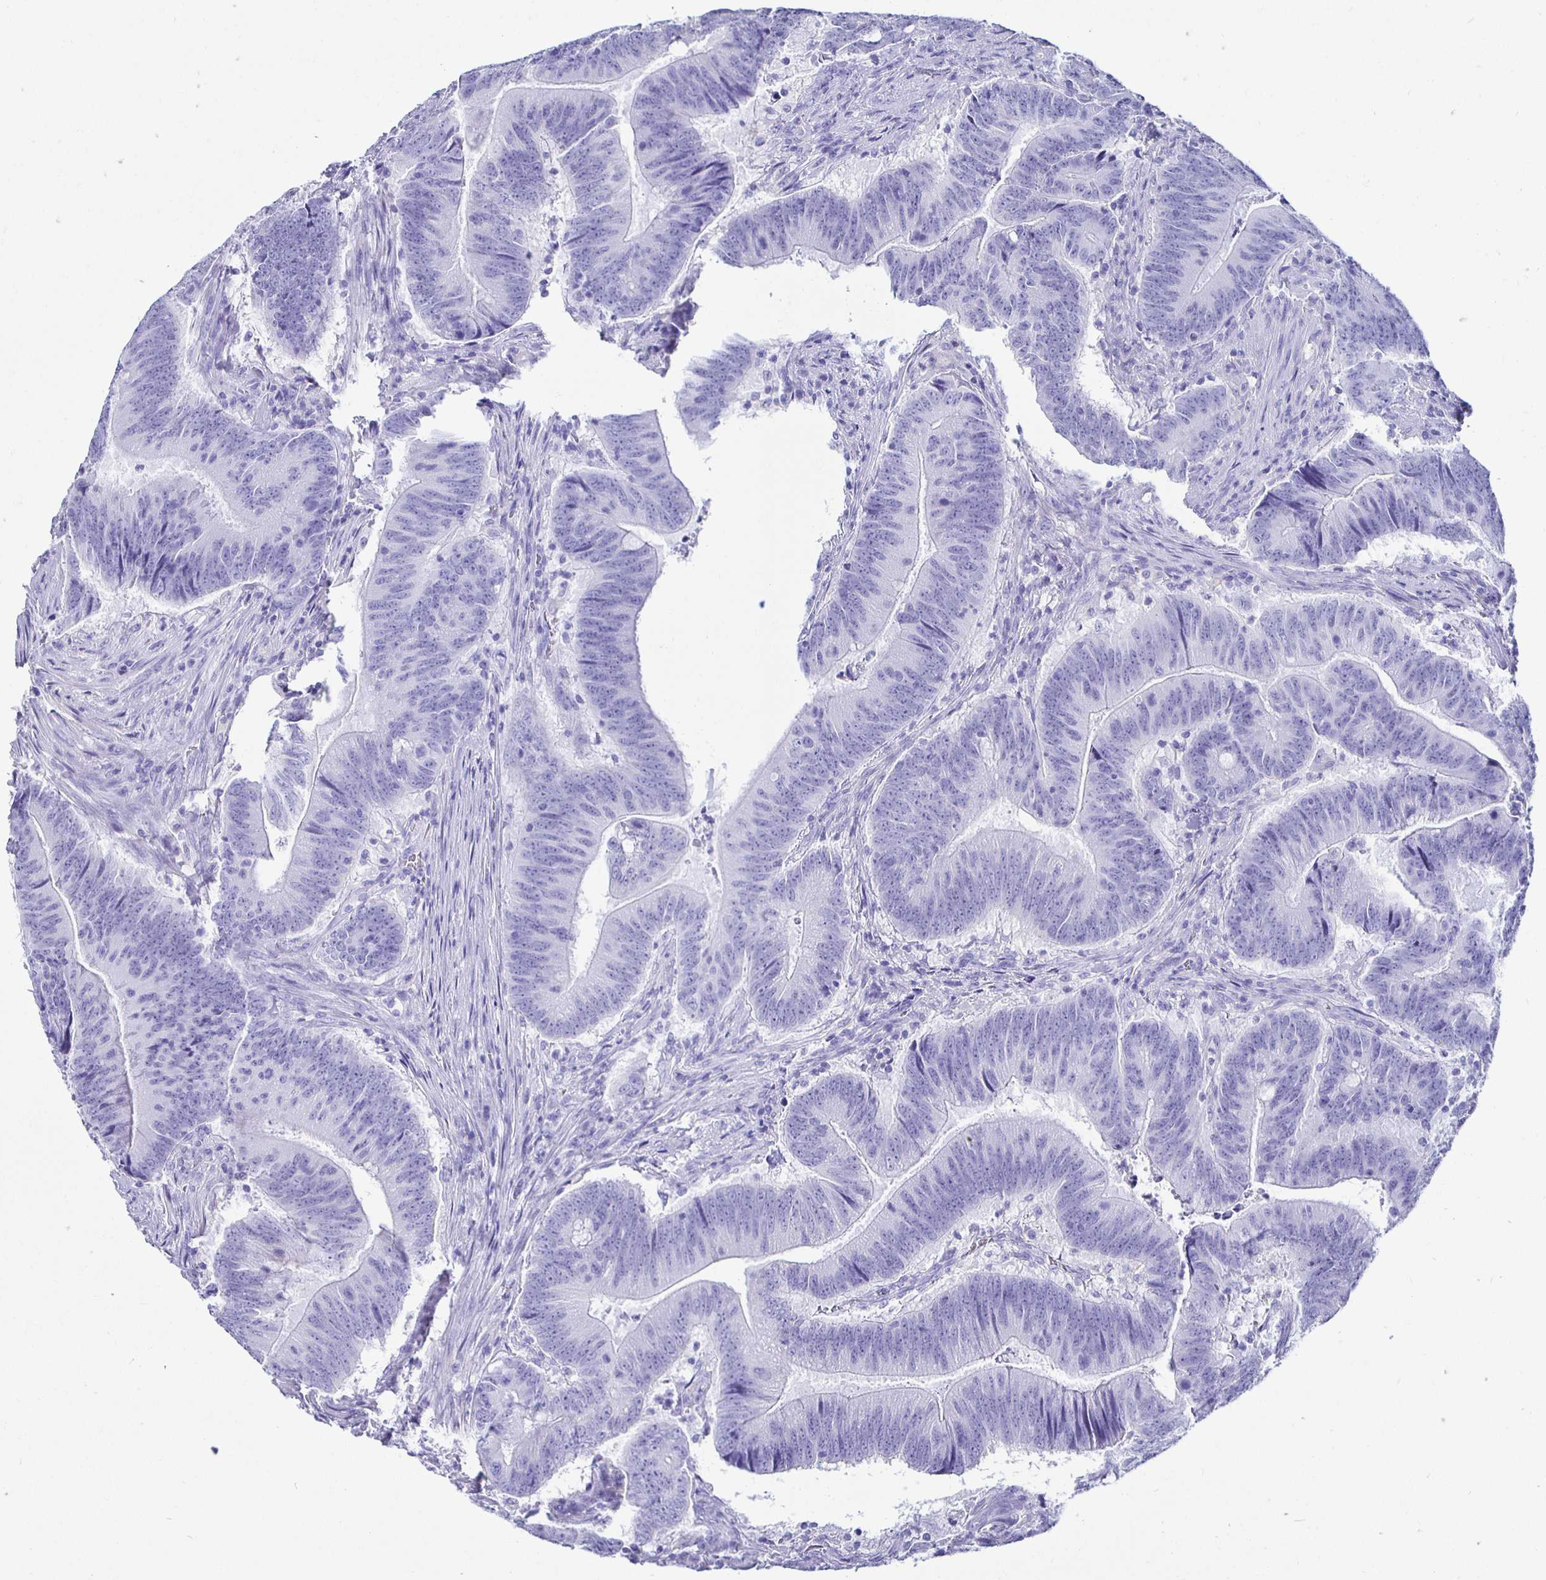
{"staining": {"intensity": "negative", "quantity": "none", "location": "none"}, "tissue": "colorectal cancer", "cell_type": "Tumor cells", "image_type": "cancer", "snomed": [{"axis": "morphology", "description": "Adenocarcinoma, NOS"}, {"axis": "topography", "description": "Colon"}], "caption": "This is a micrograph of immunohistochemistry (IHC) staining of colorectal adenocarcinoma, which shows no expression in tumor cells.", "gene": "UMOD", "patient": {"sex": "female", "age": 87}}